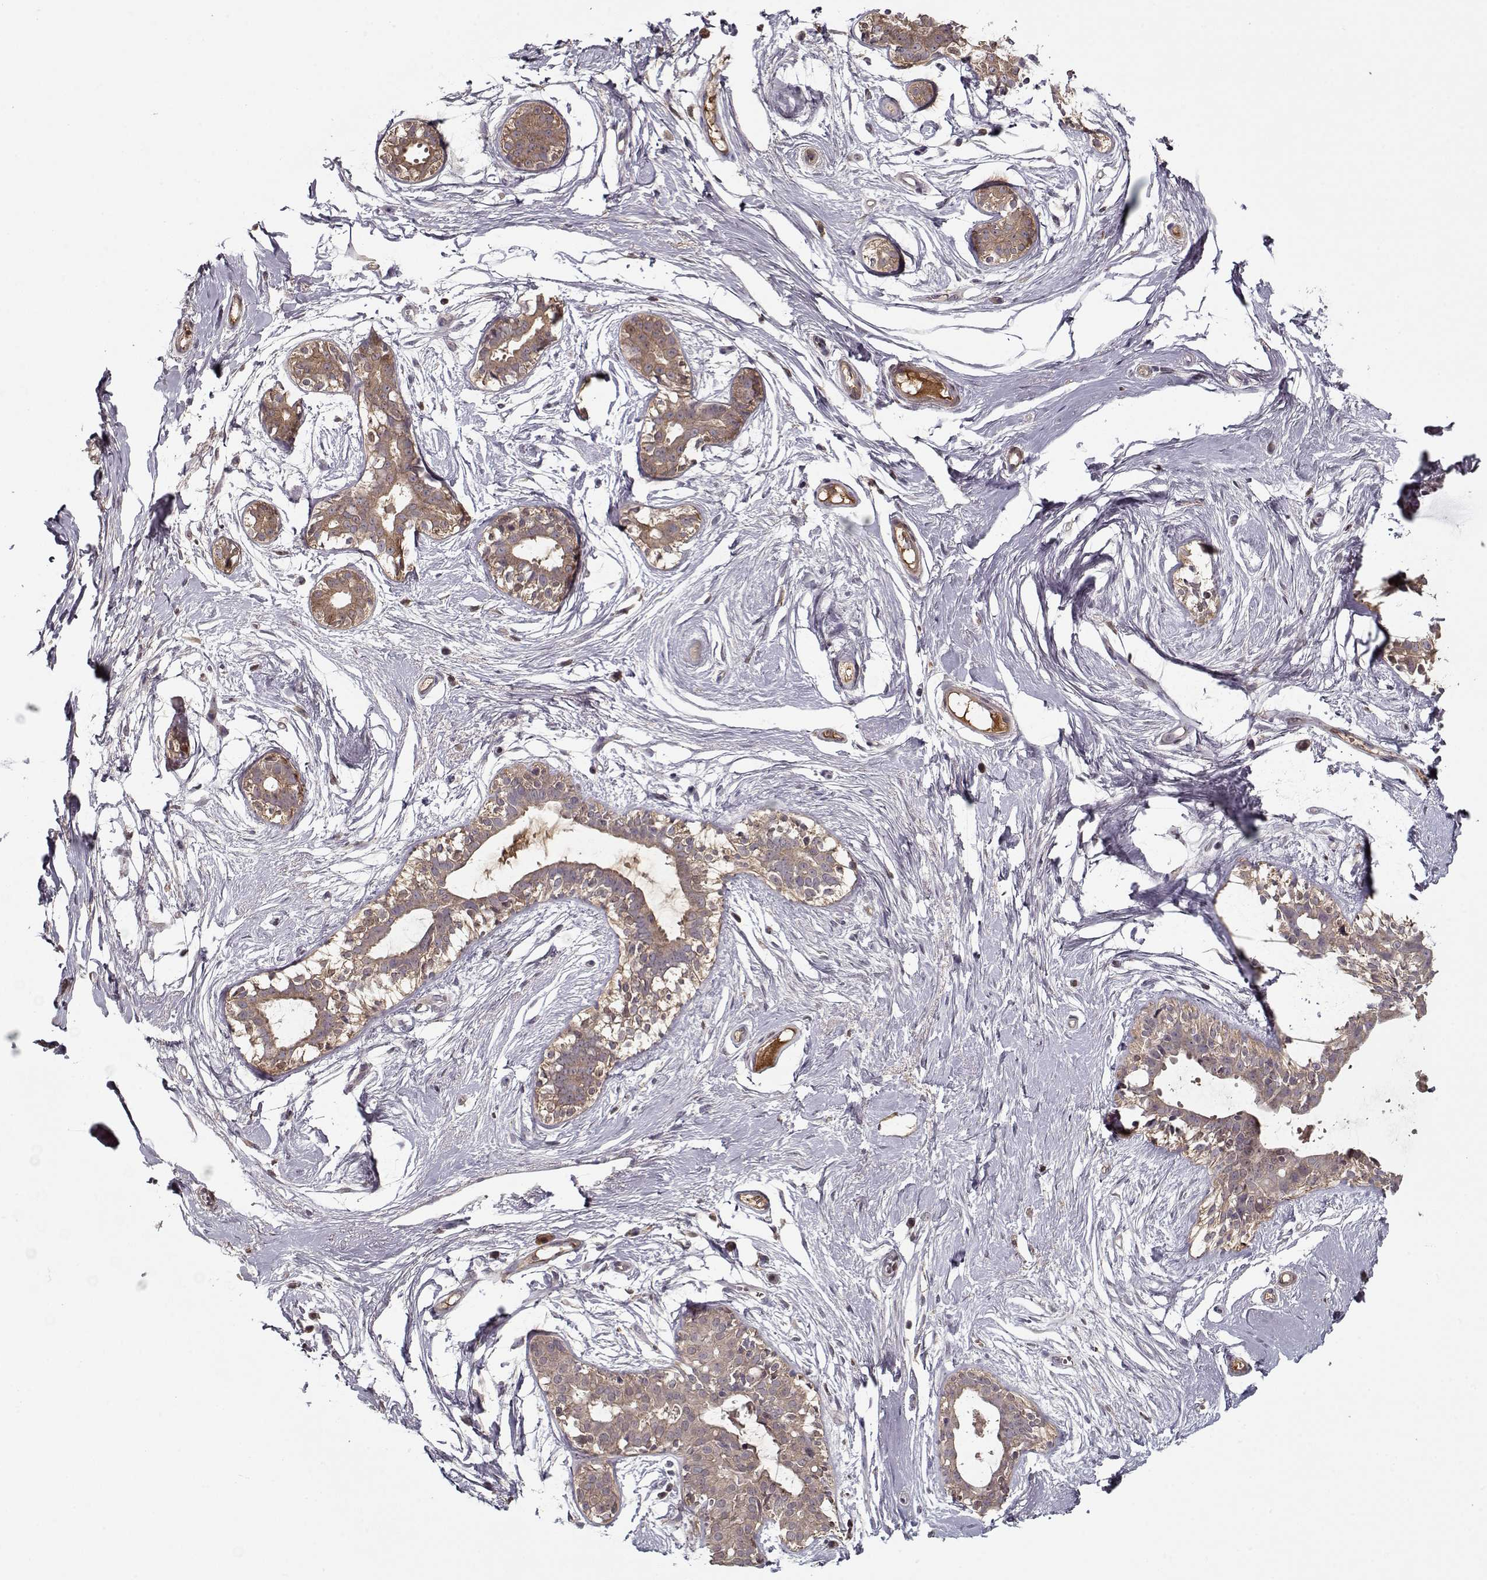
{"staining": {"intensity": "negative", "quantity": "none", "location": "none"}, "tissue": "breast", "cell_type": "Adipocytes", "image_type": "normal", "snomed": [{"axis": "morphology", "description": "Normal tissue, NOS"}, {"axis": "topography", "description": "Breast"}], "caption": "This is an IHC photomicrograph of normal human breast. There is no positivity in adipocytes.", "gene": "AFM", "patient": {"sex": "female", "age": 49}}